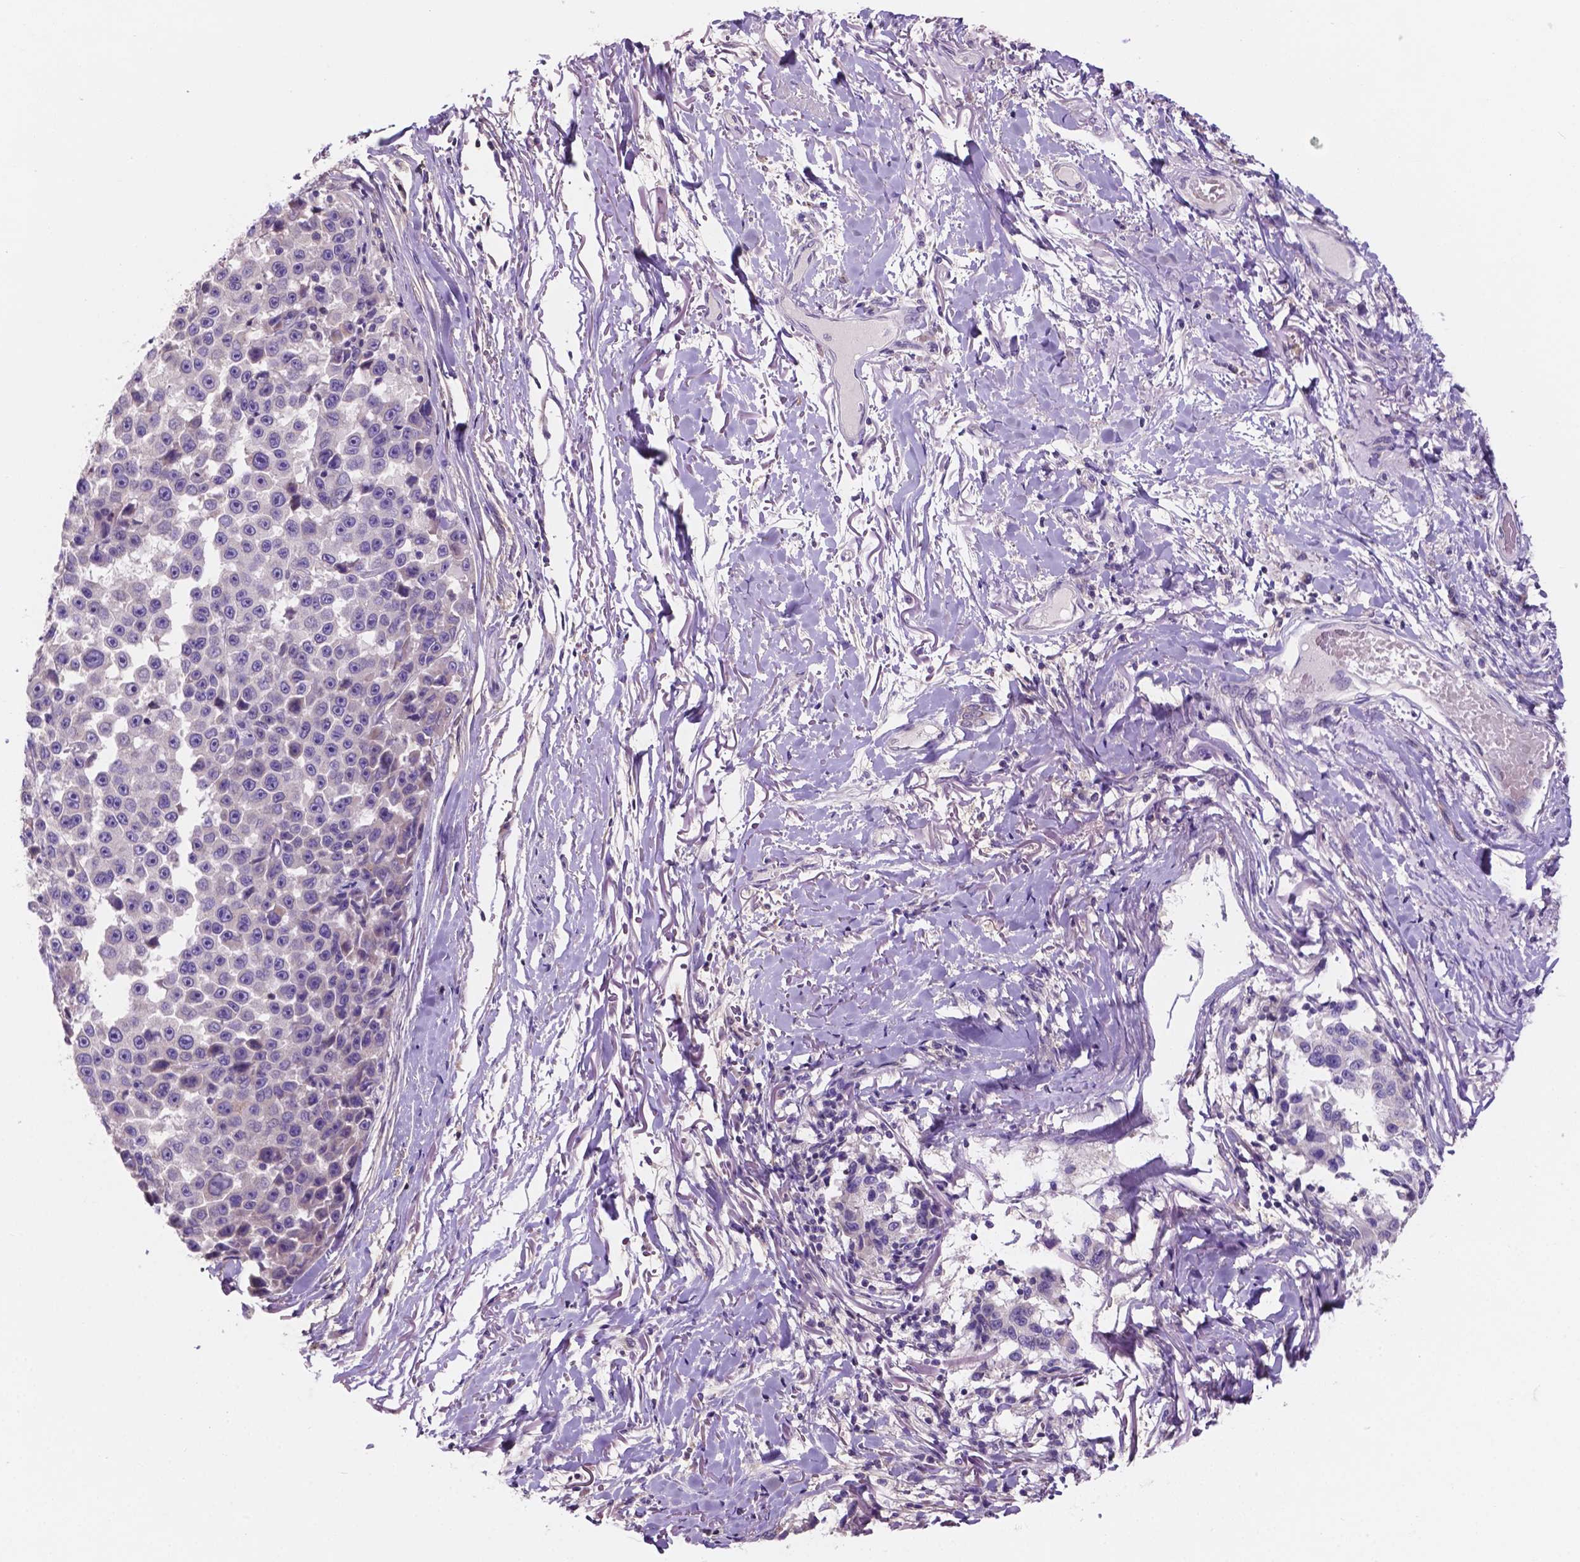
{"staining": {"intensity": "negative", "quantity": "none", "location": "none"}, "tissue": "melanoma", "cell_type": "Tumor cells", "image_type": "cancer", "snomed": [{"axis": "morphology", "description": "Malignant melanoma, NOS"}, {"axis": "topography", "description": "Skin"}], "caption": "The micrograph shows no significant staining in tumor cells of malignant melanoma. (DAB immunohistochemistry (IHC) visualized using brightfield microscopy, high magnification).", "gene": "MKRN2OS", "patient": {"sex": "female", "age": 66}}